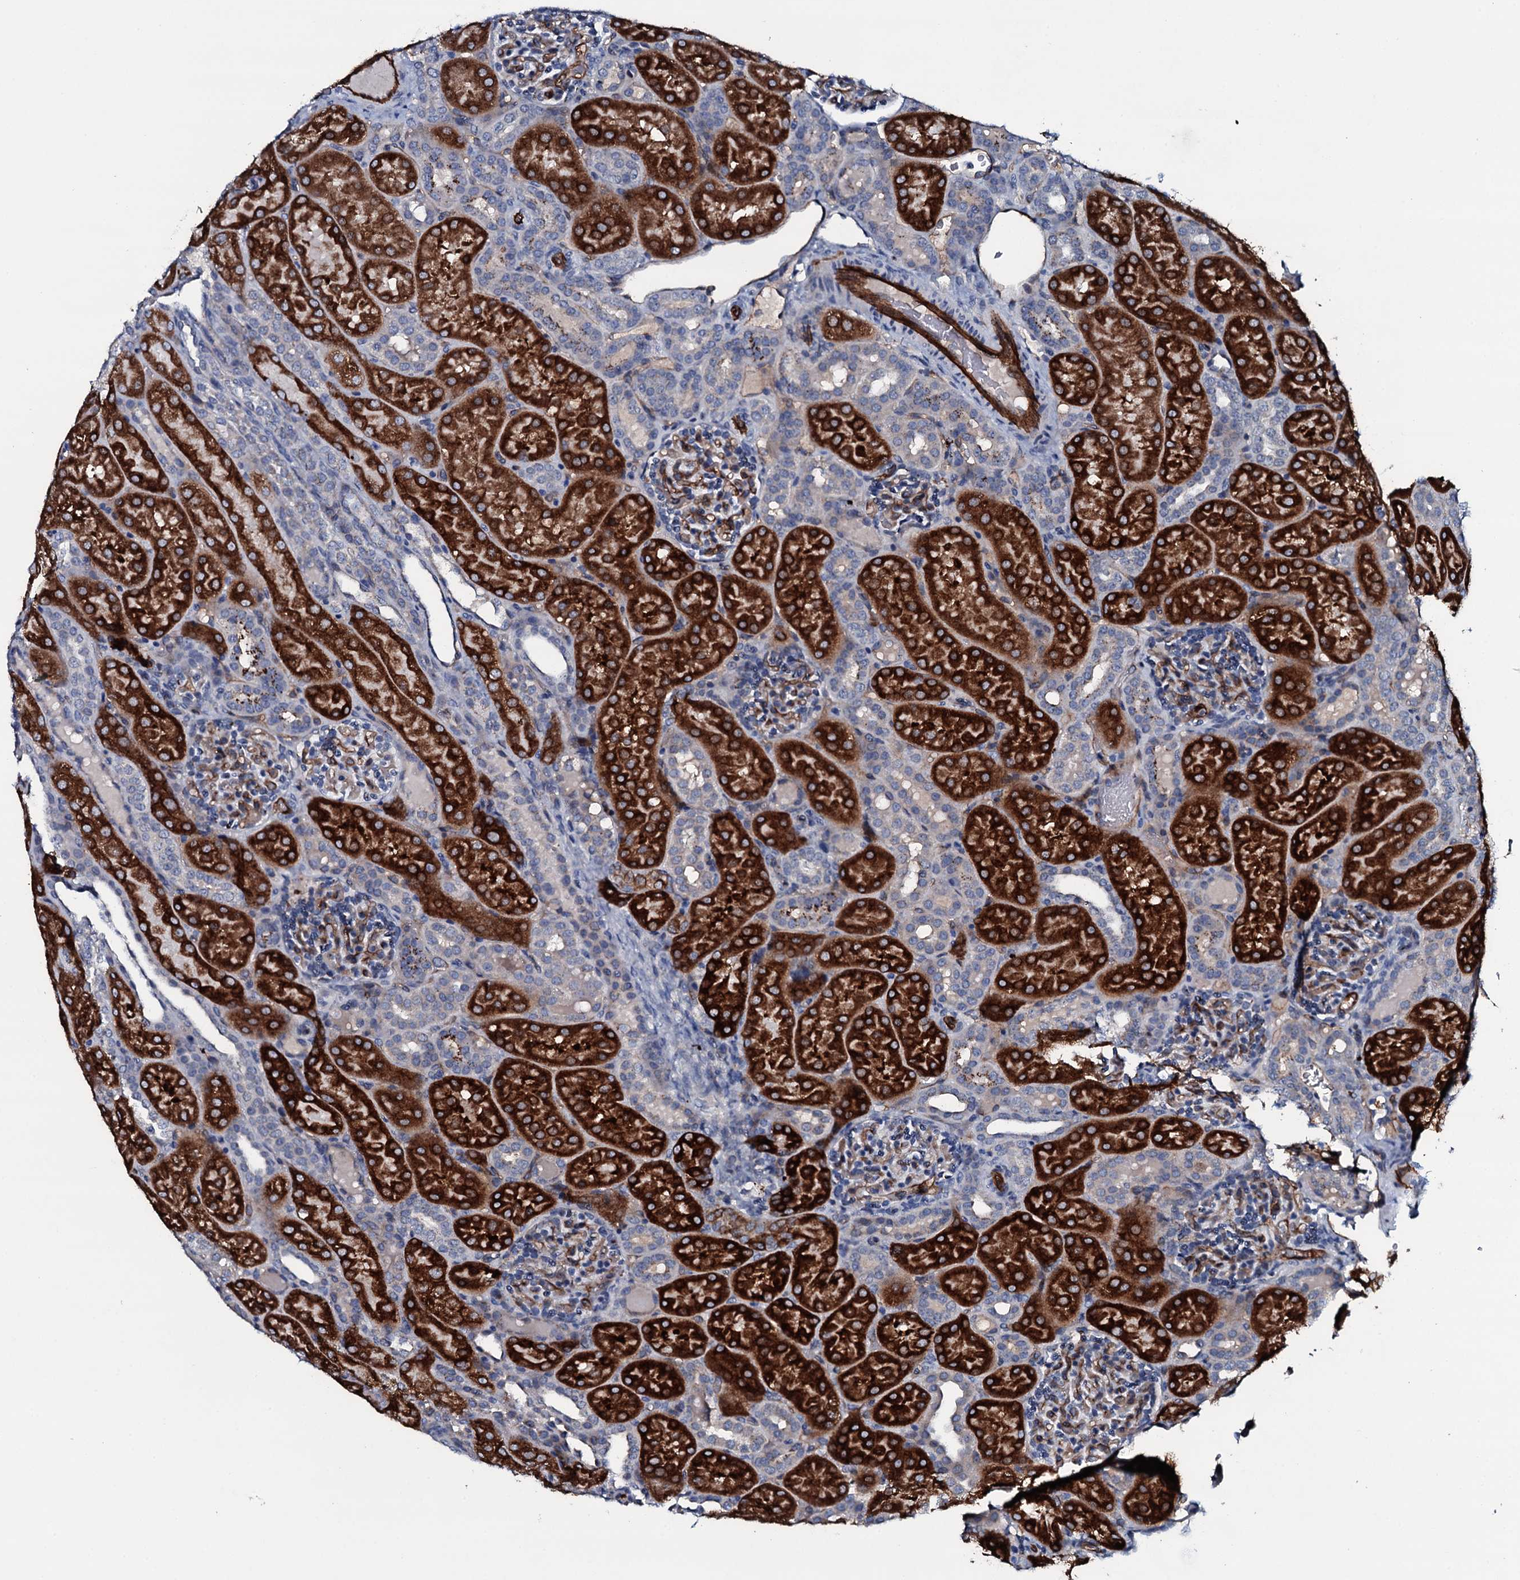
{"staining": {"intensity": "moderate", "quantity": "25%-75%", "location": "cytoplasmic/membranous"}, "tissue": "kidney", "cell_type": "Cells in glomeruli", "image_type": "normal", "snomed": [{"axis": "morphology", "description": "Normal tissue, NOS"}, {"axis": "topography", "description": "Kidney"}], "caption": "Immunohistochemistry micrograph of unremarkable human kidney stained for a protein (brown), which demonstrates medium levels of moderate cytoplasmic/membranous positivity in approximately 25%-75% of cells in glomeruli.", "gene": "CLEC14A", "patient": {"sex": "male", "age": 1}}